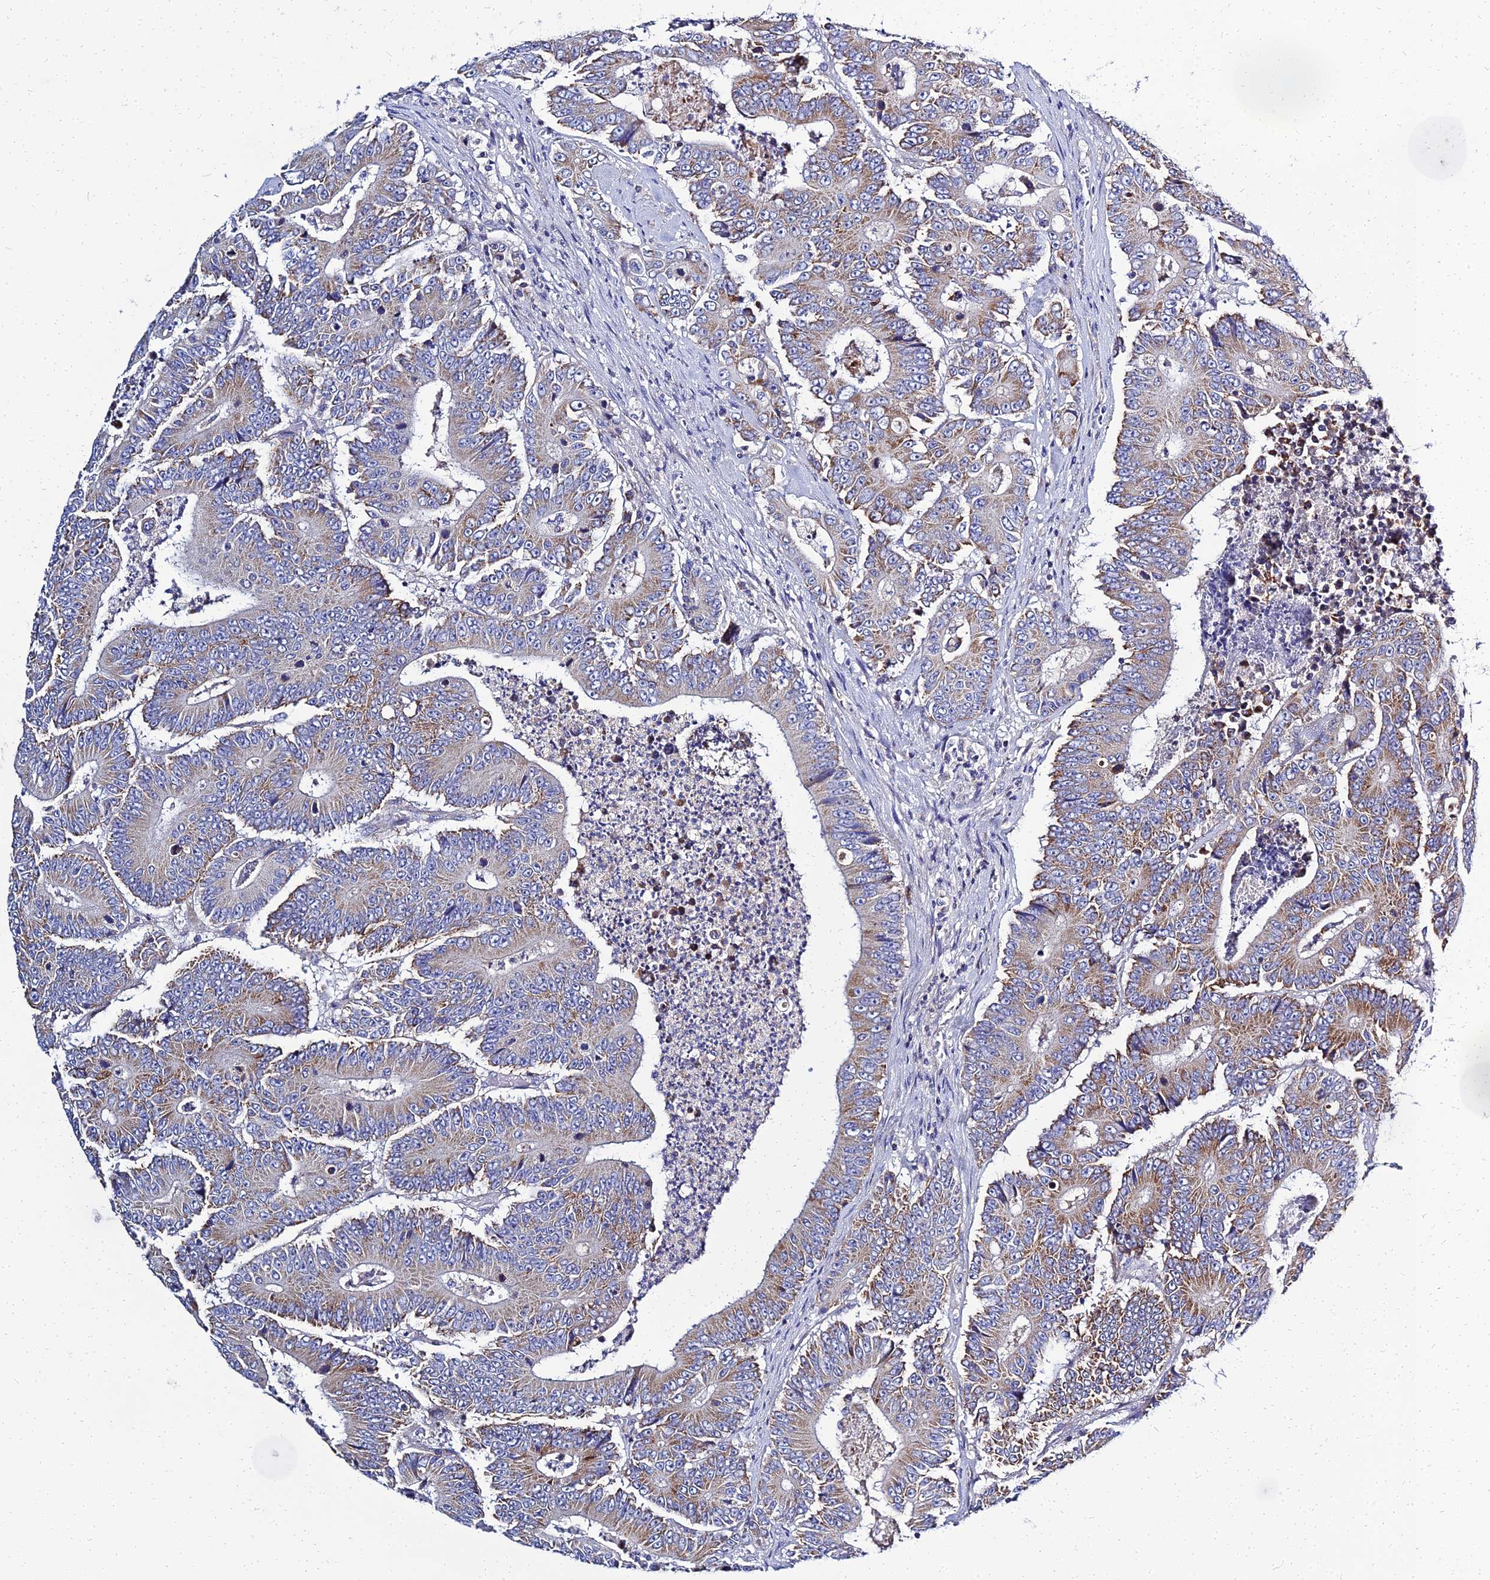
{"staining": {"intensity": "moderate", "quantity": ">75%", "location": "cytoplasmic/membranous"}, "tissue": "colorectal cancer", "cell_type": "Tumor cells", "image_type": "cancer", "snomed": [{"axis": "morphology", "description": "Adenocarcinoma, NOS"}, {"axis": "topography", "description": "Colon"}], "caption": "Tumor cells reveal moderate cytoplasmic/membranous positivity in approximately >75% of cells in adenocarcinoma (colorectal).", "gene": "NPY", "patient": {"sex": "male", "age": 83}}